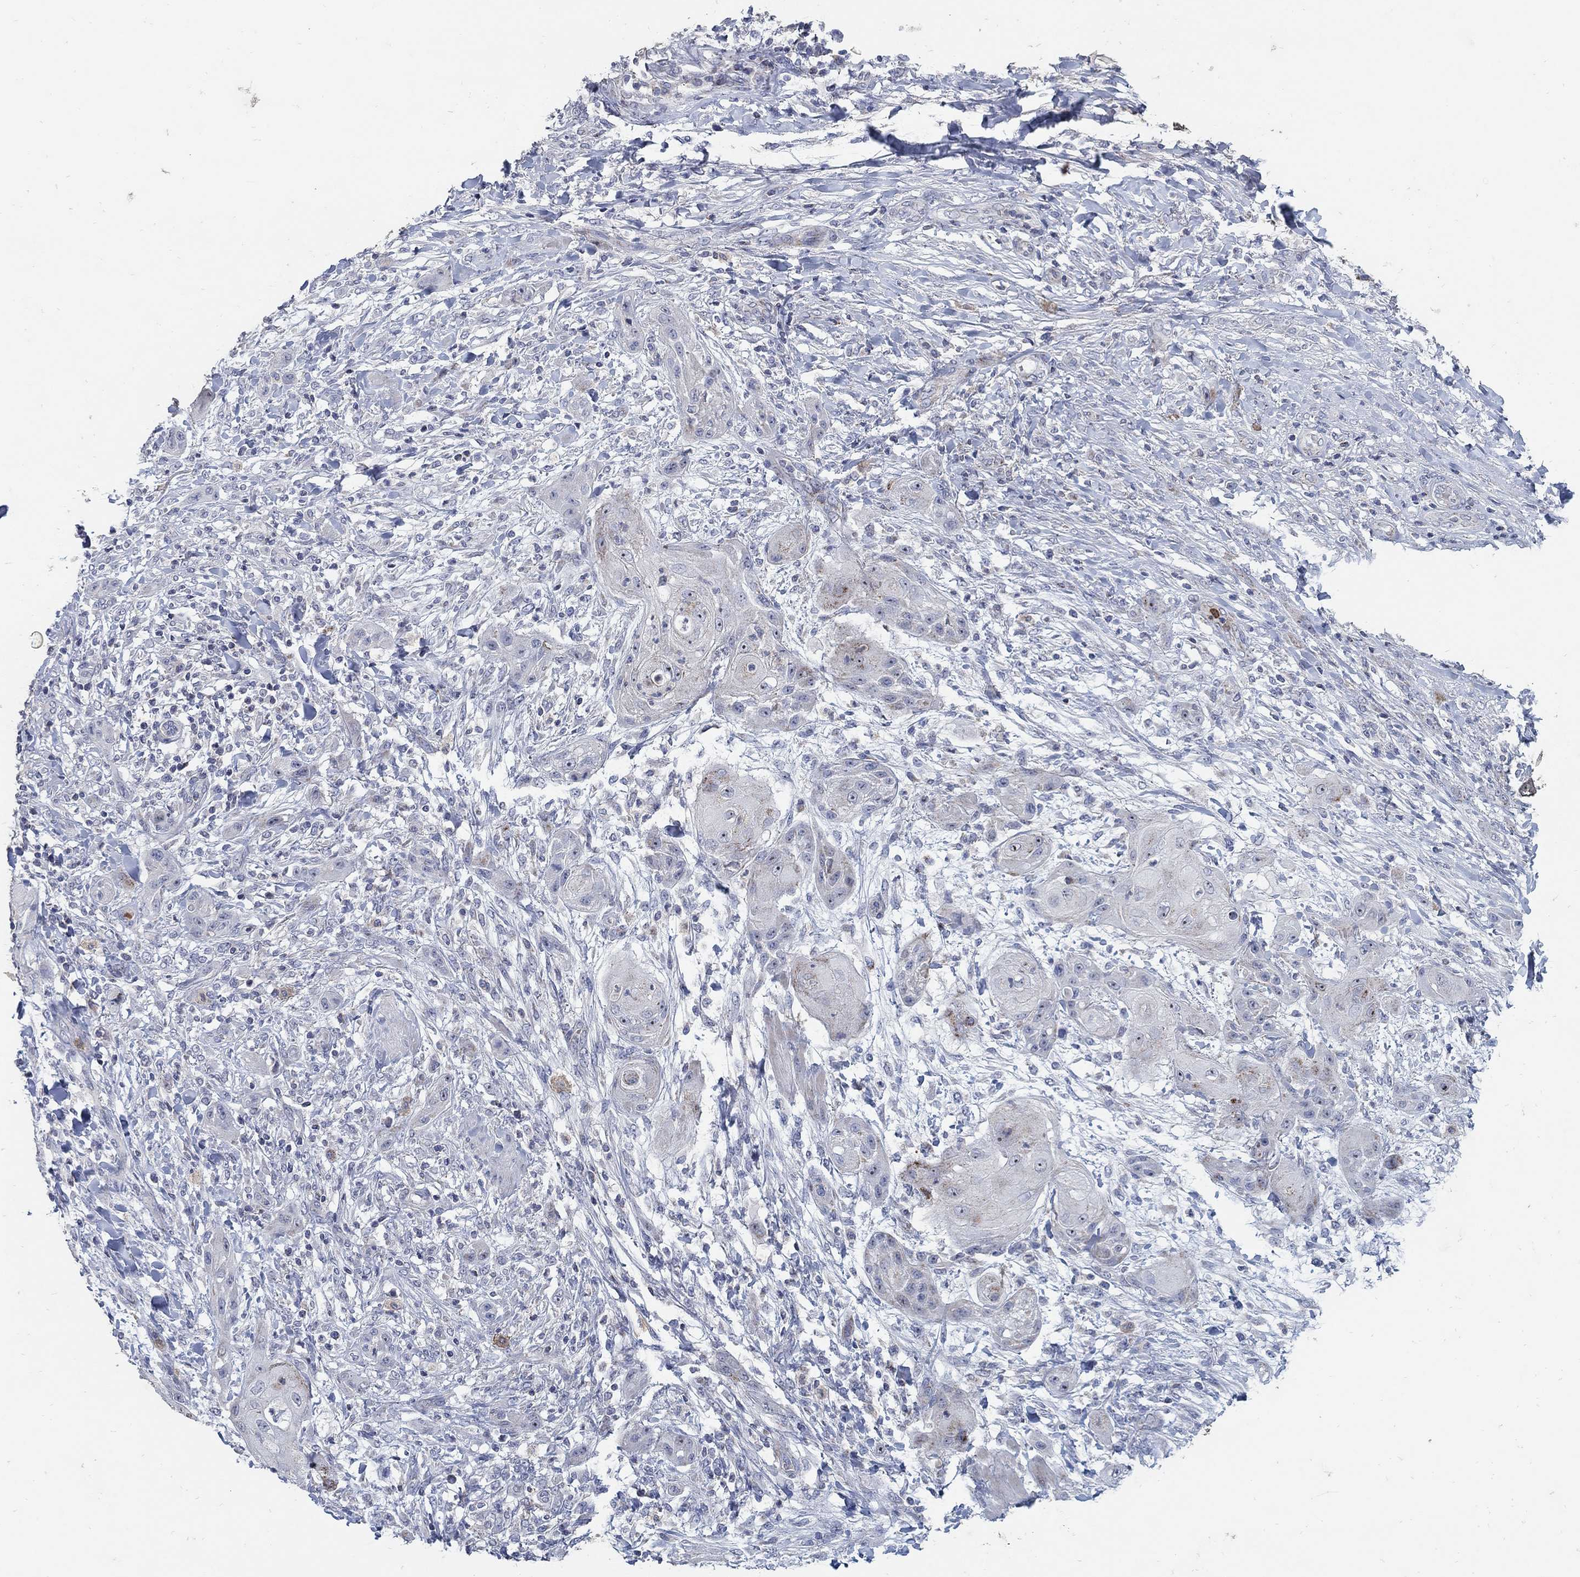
{"staining": {"intensity": "moderate", "quantity": "<25%", "location": "cytoplasmic/membranous"}, "tissue": "skin cancer", "cell_type": "Tumor cells", "image_type": "cancer", "snomed": [{"axis": "morphology", "description": "Squamous cell carcinoma, NOS"}, {"axis": "topography", "description": "Skin"}], "caption": "Skin squamous cell carcinoma tissue displays moderate cytoplasmic/membranous staining in about <25% of tumor cells", "gene": "HMX2", "patient": {"sex": "male", "age": 62}}